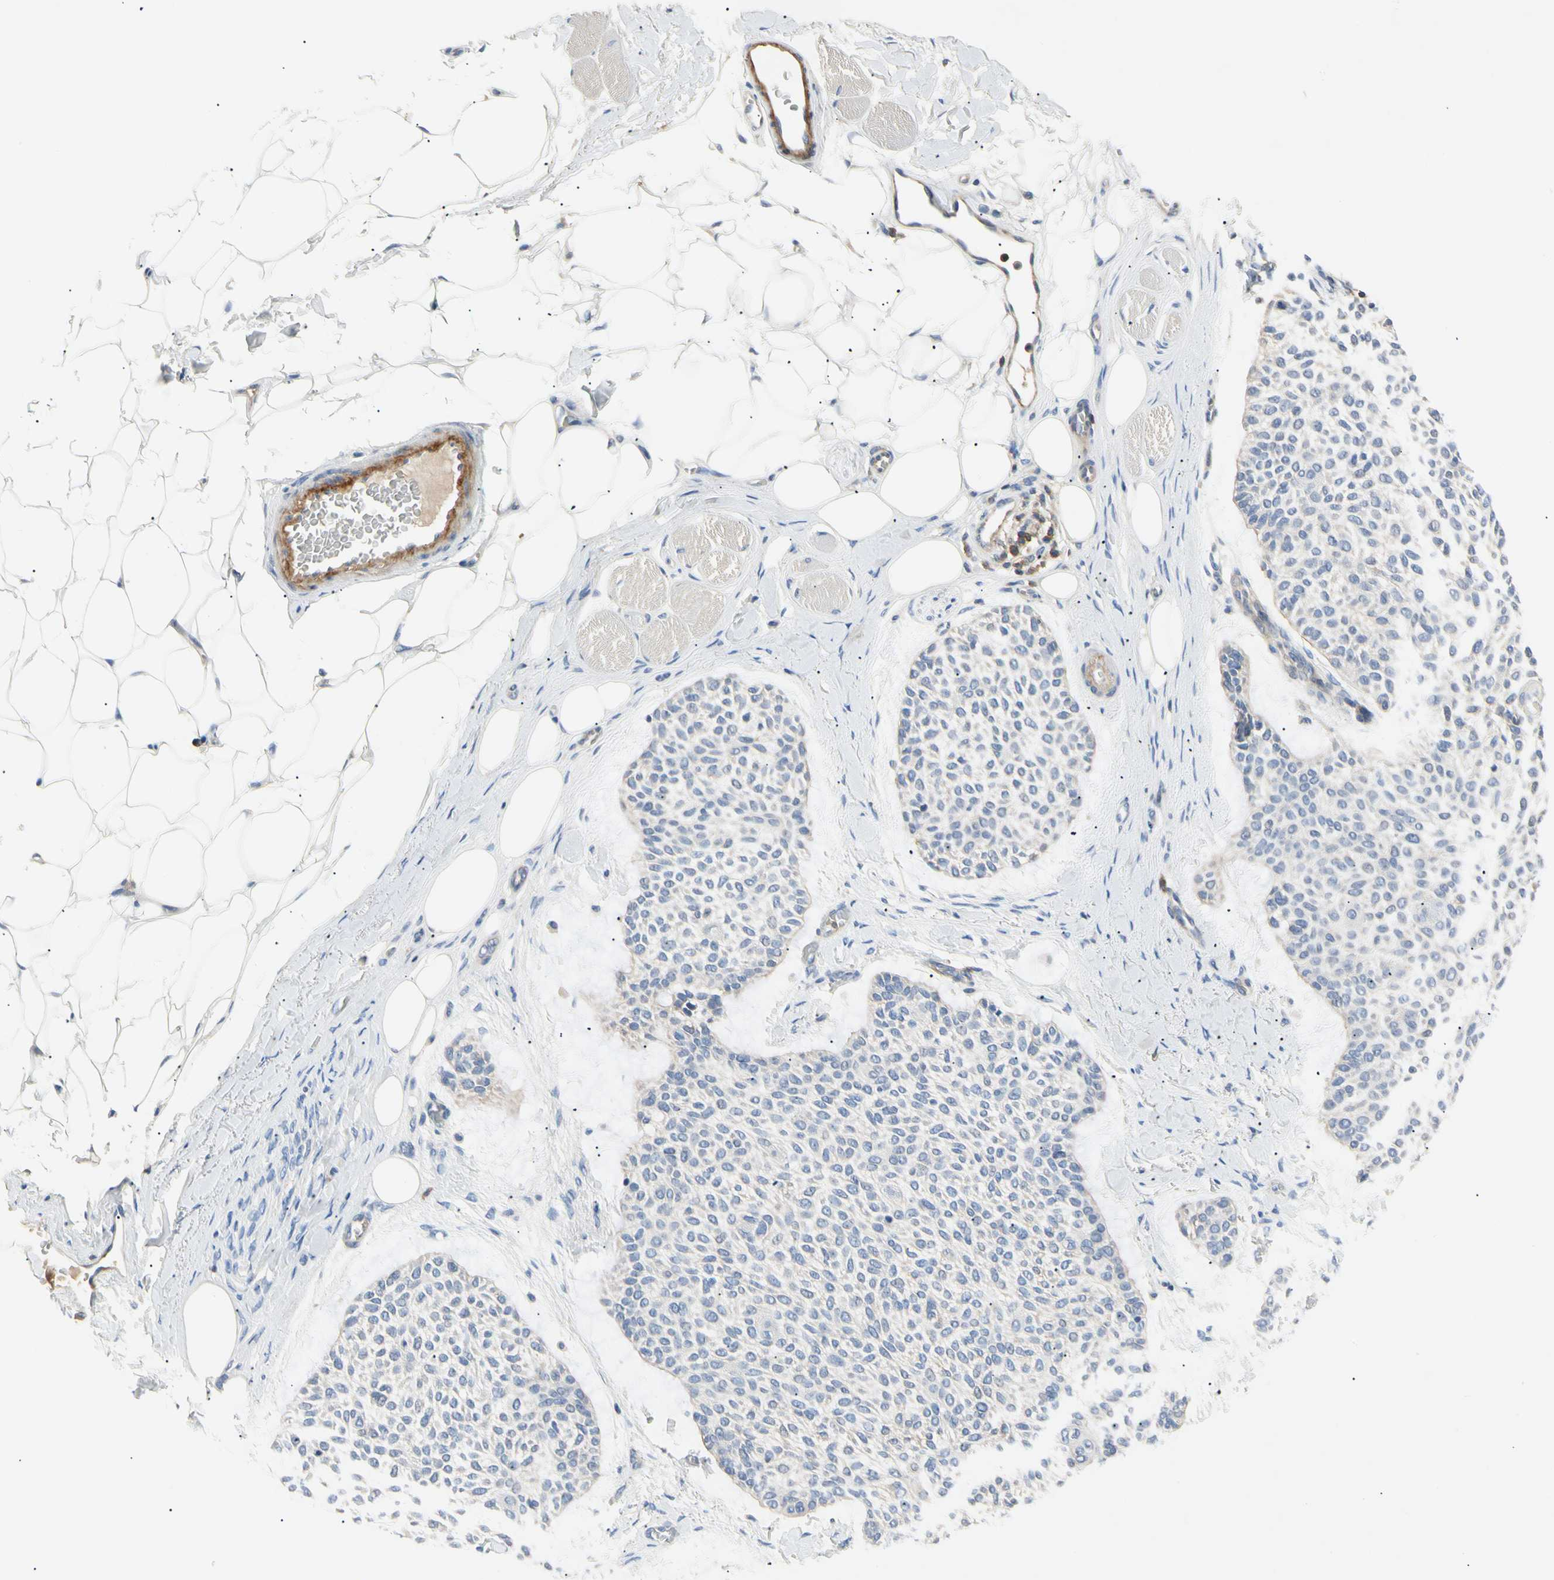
{"staining": {"intensity": "negative", "quantity": "none", "location": "none"}, "tissue": "skin cancer", "cell_type": "Tumor cells", "image_type": "cancer", "snomed": [{"axis": "morphology", "description": "Normal tissue, NOS"}, {"axis": "morphology", "description": "Basal cell carcinoma"}, {"axis": "topography", "description": "Skin"}], "caption": "Tumor cells are negative for brown protein staining in skin basal cell carcinoma.", "gene": "TNFRSF18", "patient": {"sex": "female", "age": 70}}